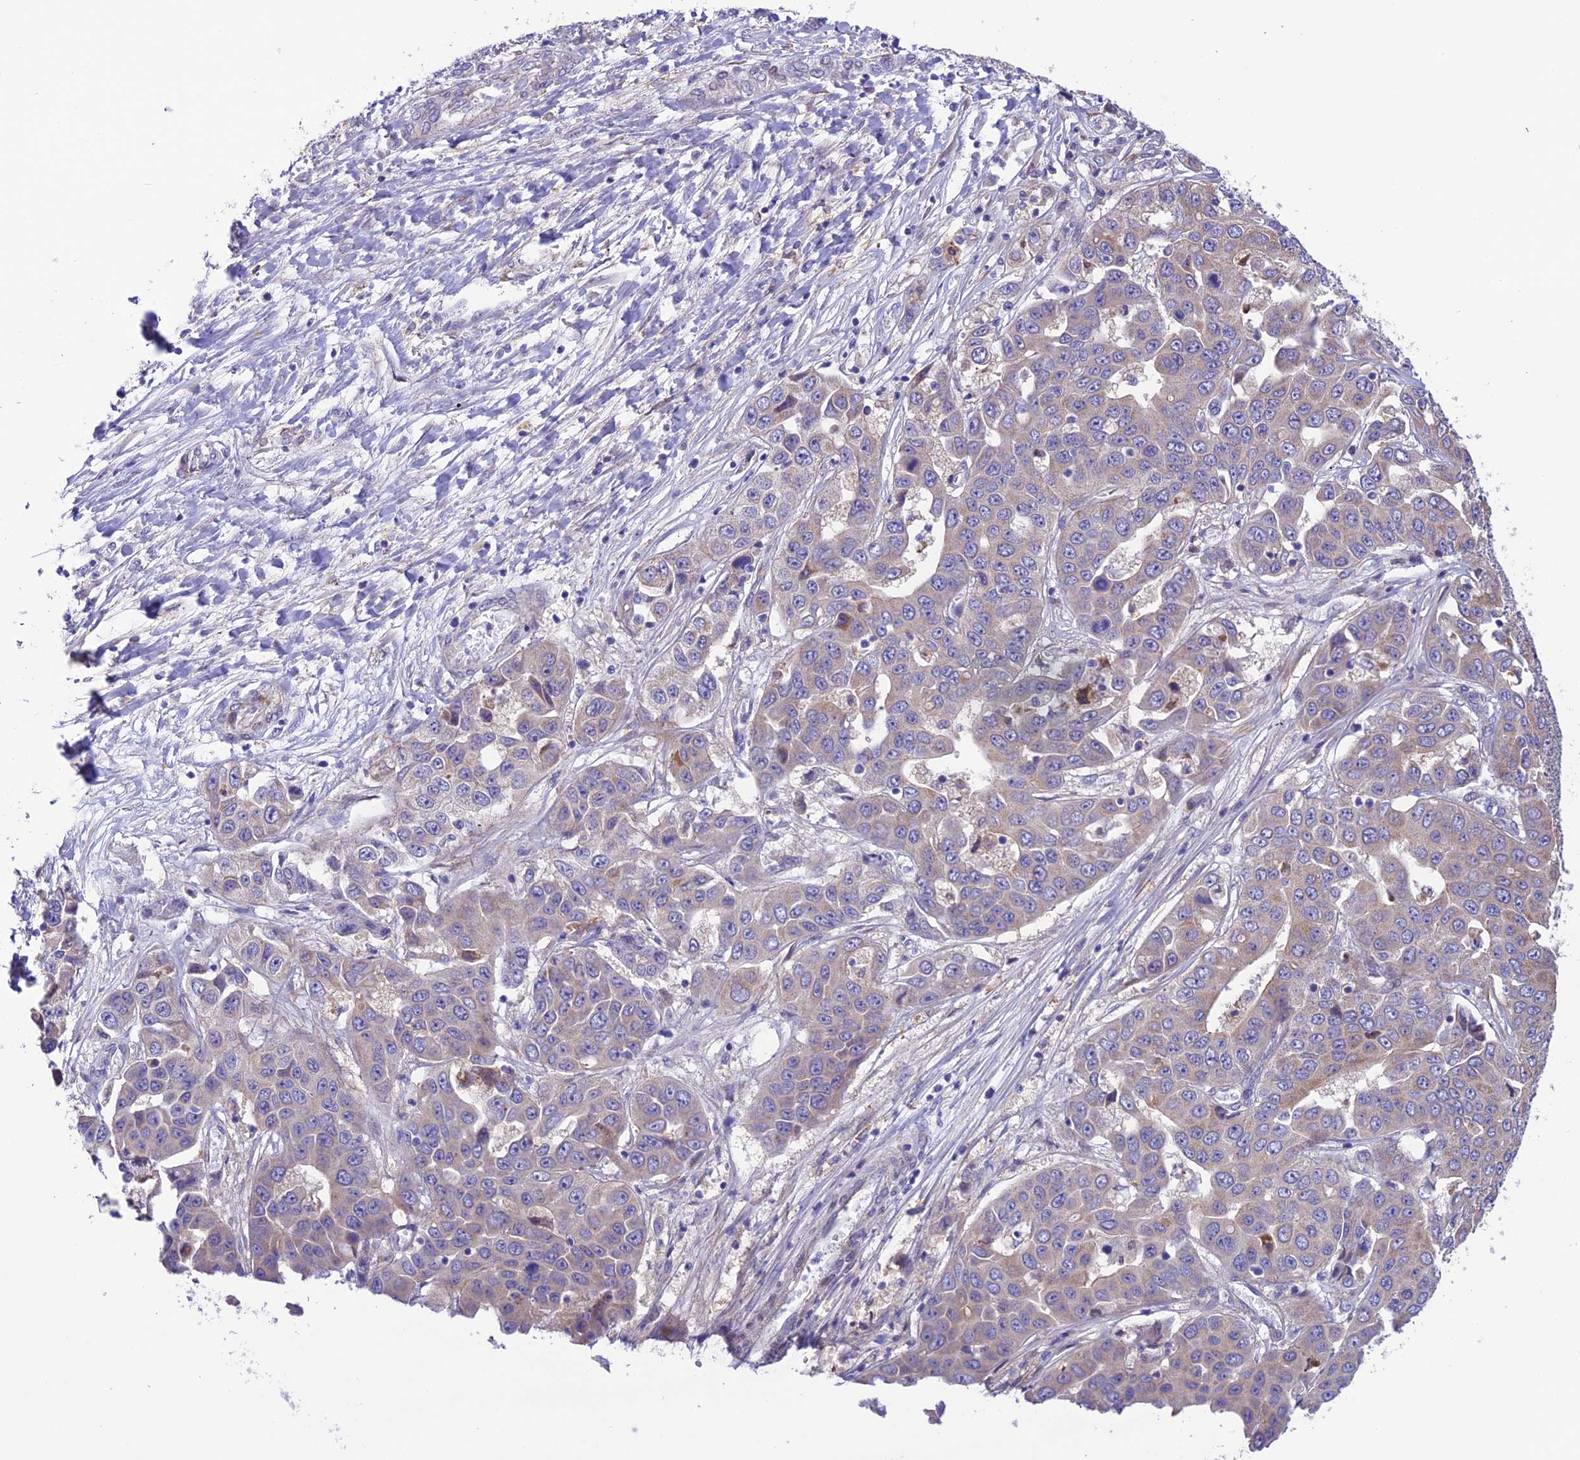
{"staining": {"intensity": "moderate", "quantity": "25%-75%", "location": "cytoplasmic/membranous"}, "tissue": "liver cancer", "cell_type": "Tumor cells", "image_type": "cancer", "snomed": [{"axis": "morphology", "description": "Cholangiocarcinoma"}, {"axis": "topography", "description": "Liver"}], "caption": "Immunohistochemistry (IHC) image of human liver cancer stained for a protein (brown), which shows medium levels of moderate cytoplasmic/membranous expression in approximately 25%-75% of tumor cells.", "gene": "TRIM43B", "patient": {"sex": "female", "age": 52}}